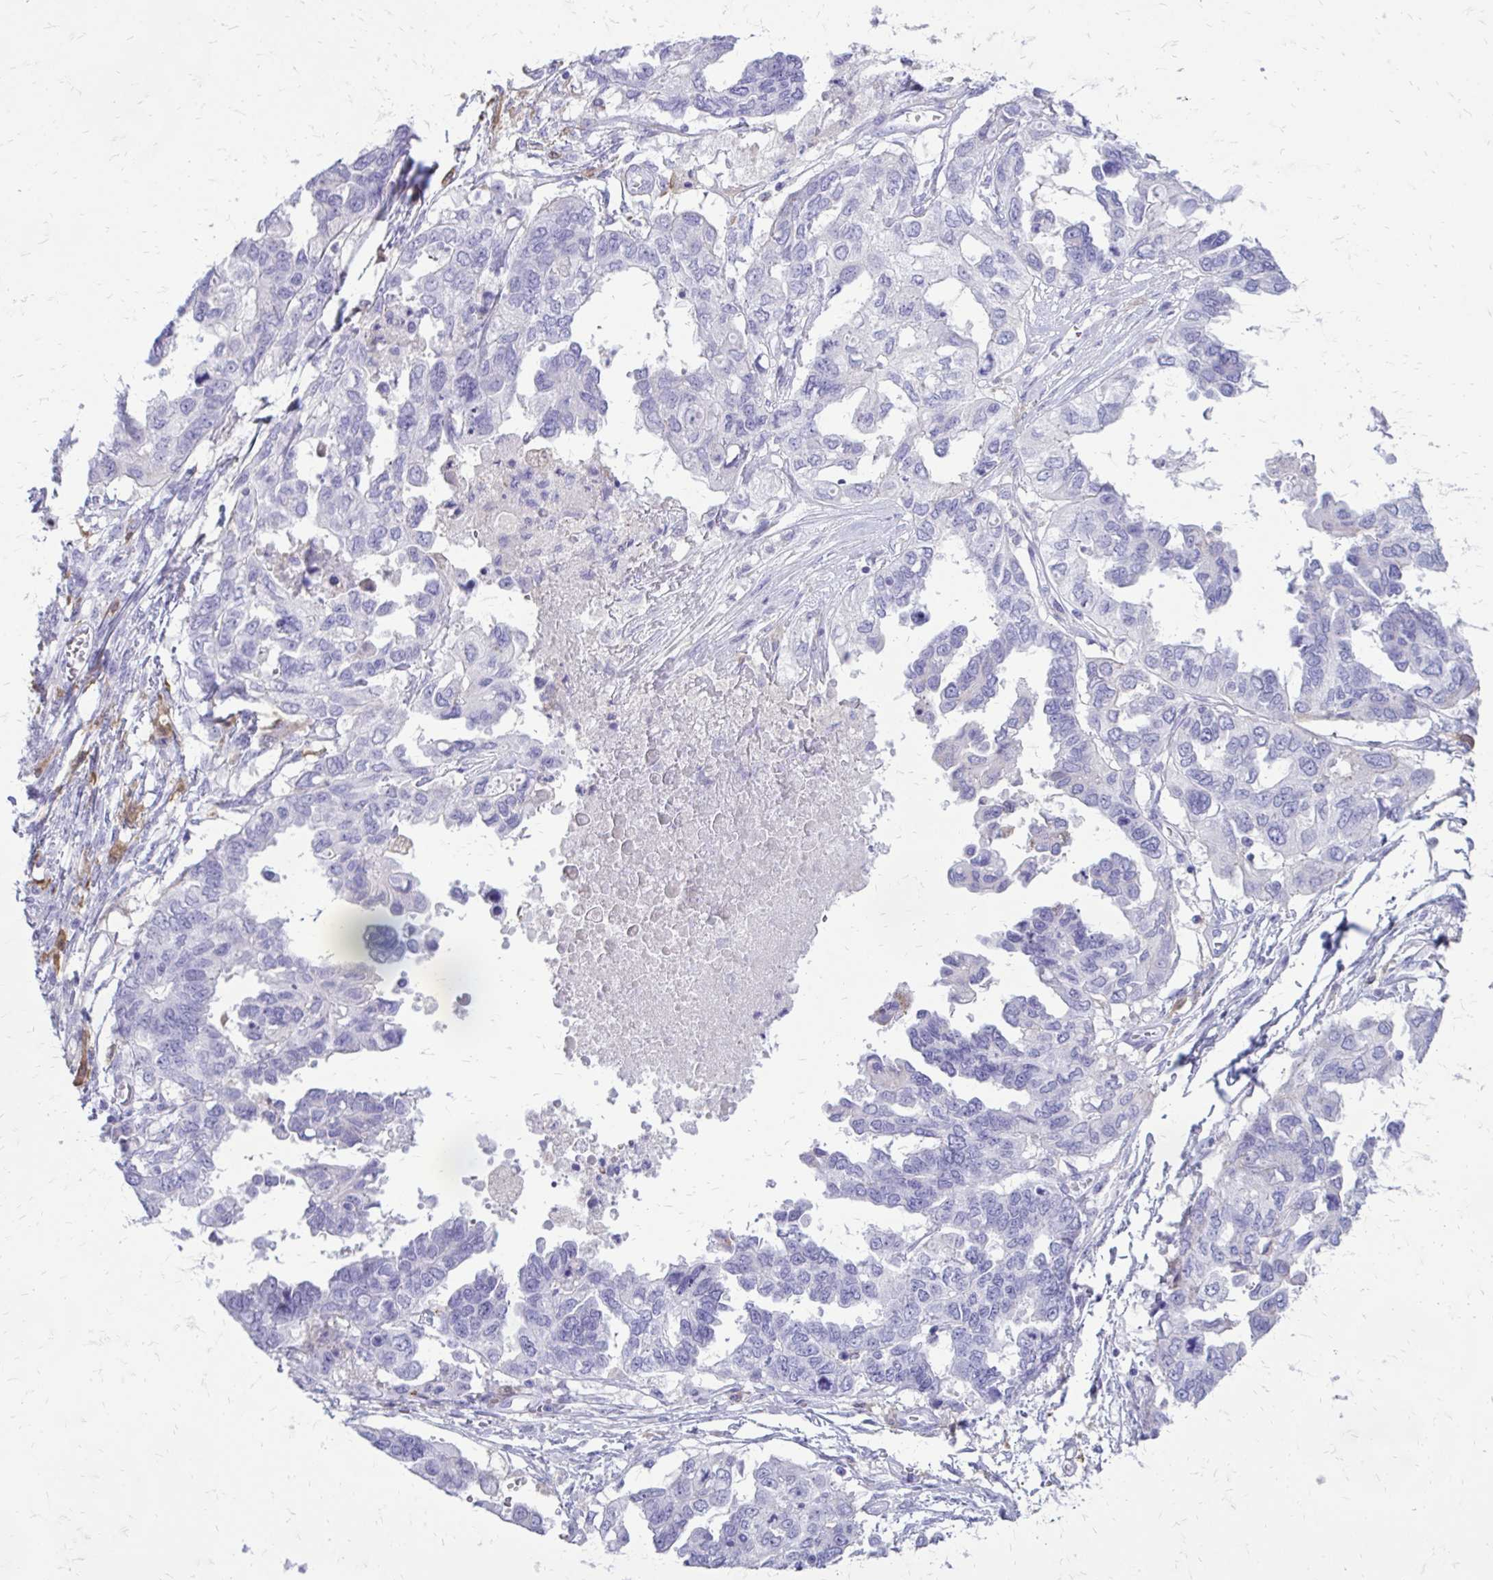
{"staining": {"intensity": "negative", "quantity": "none", "location": "none"}, "tissue": "ovarian cancer", "cell_type": "Tumor cells", "image_type": "cancer", "snomed": [{"axis": "morphology", "description": "Cystadenocarcinoma, serous, NOS"}, {"axis": "topography", "description": "Ovary"}], "caption": "The histopathology image displays no significant staining in tumor cells of ovarian cancer.", "gene": "SIGLEC11", "patient": {"sex": "female", "age": 53}}